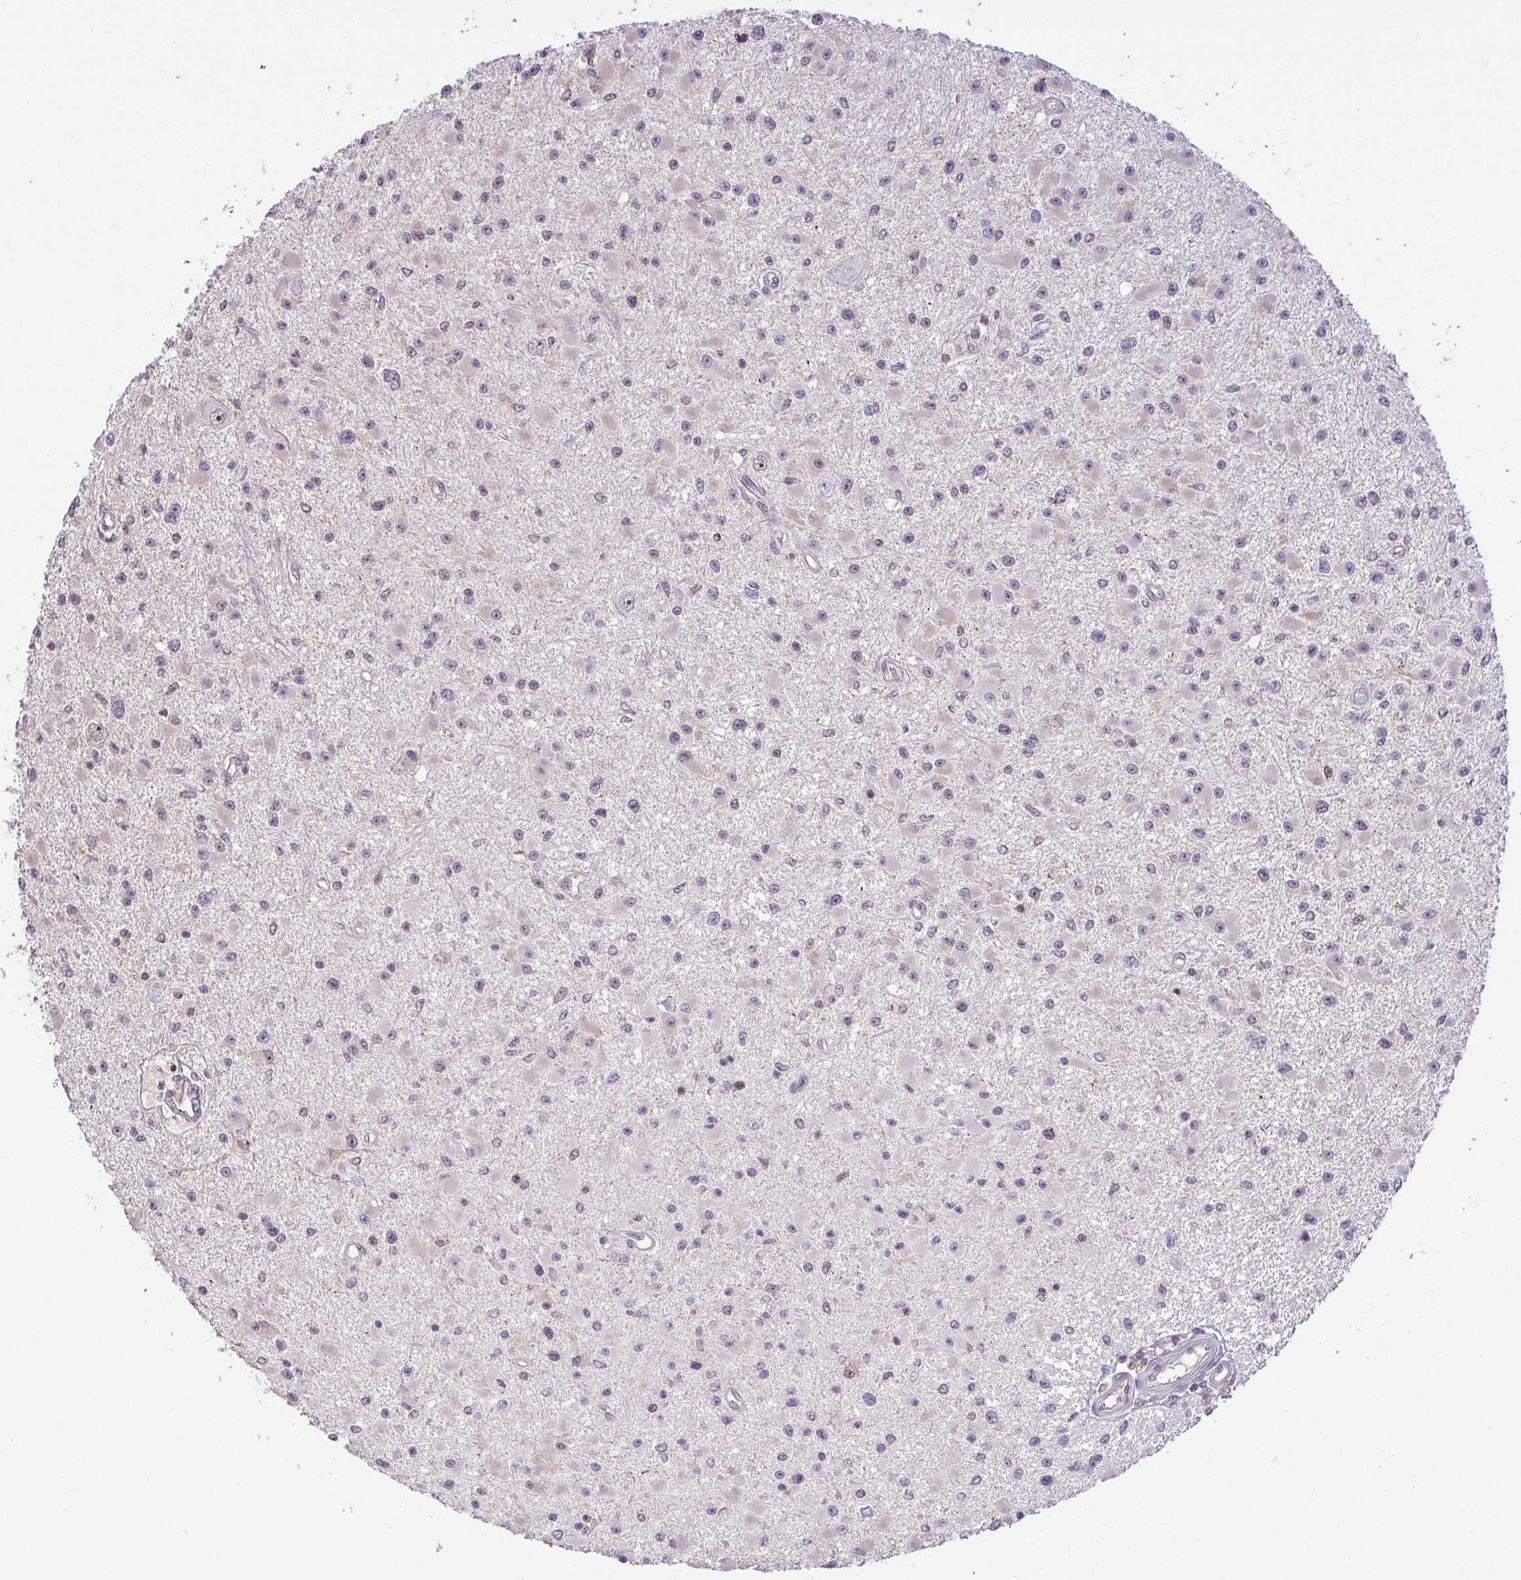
{"staining": {"intensity": "weak", "quantity": "<25%", "location": "cytoplasmic/membranous"}, "tissue": "glioma", "cell_type": "Tumor cells", "image_type": "cancer", "snomed": [{"axis": "morphology", "description": "Glioma, malignant, High grade"}, {"axis": "topography", "description": "Brain"}], "caption": "DAB (3,3'-diaminobenzidine) immunohistochemical staining of human malignant glioma (high-grade) demonstrates no significant staining in tumor cells.", "gene": "RSL24D1", "patient": {"sex": "male", "age": 54}}